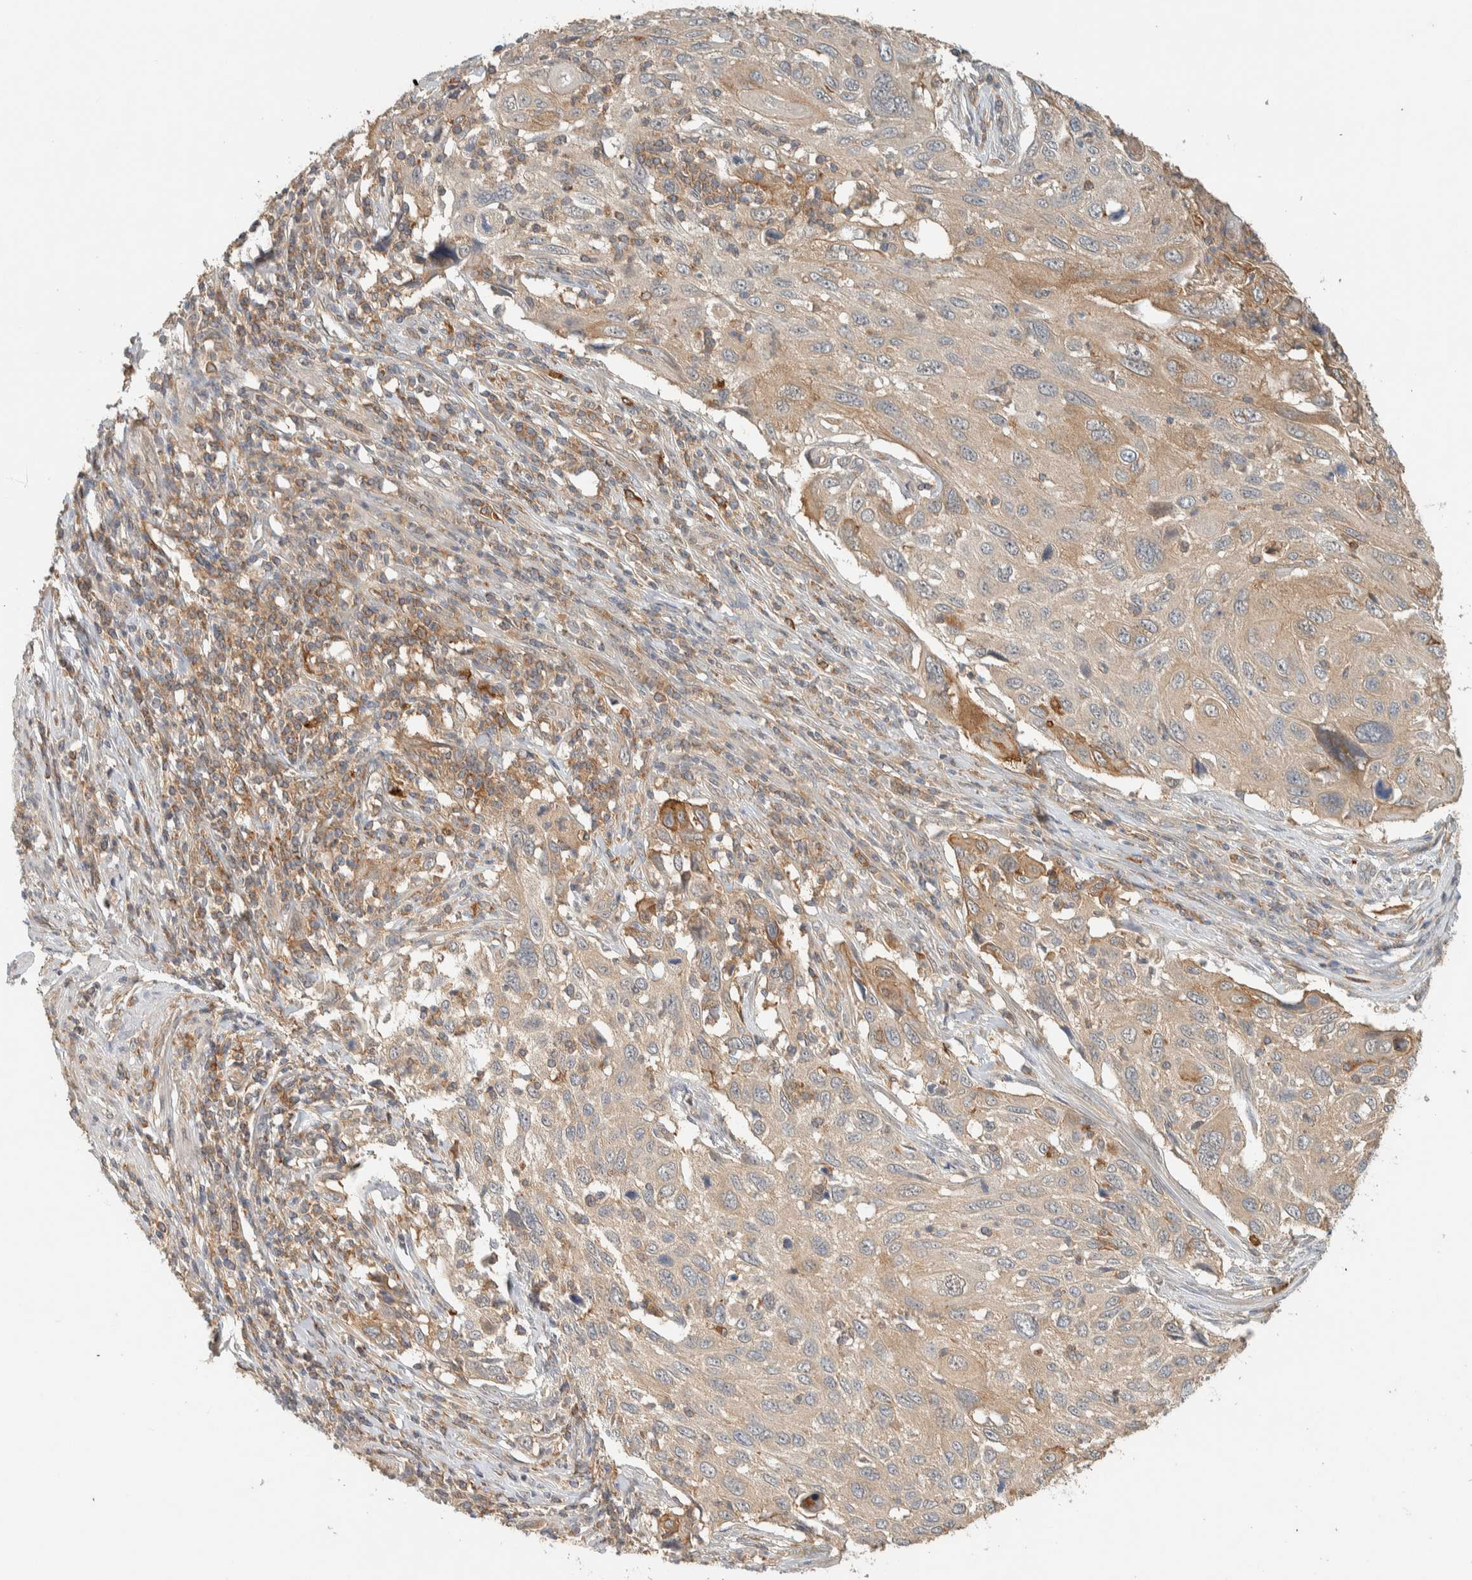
{"staining": {"intensity": "moderate", "quantity": "<25%", "location": "cytoplasmic/membranous"}, "tissue": "cervical cancer", "cell_type": "Tumor cells", "image_type": "cancer", "snomed": [{"axis": "morphology", "description": "Squamous cell carcinoma, NOS"}, {"axis": "topography", "description": "Cervix"}], "caption": "About <25% of tumor cells in cervical cancer demonstrate moderate cytoplasmic/membranous protein positivity as visualized by brown immunohistochemical staining.", "gene": "RAB11FIP1", "patient": {"sex": "female", "age": 70}}